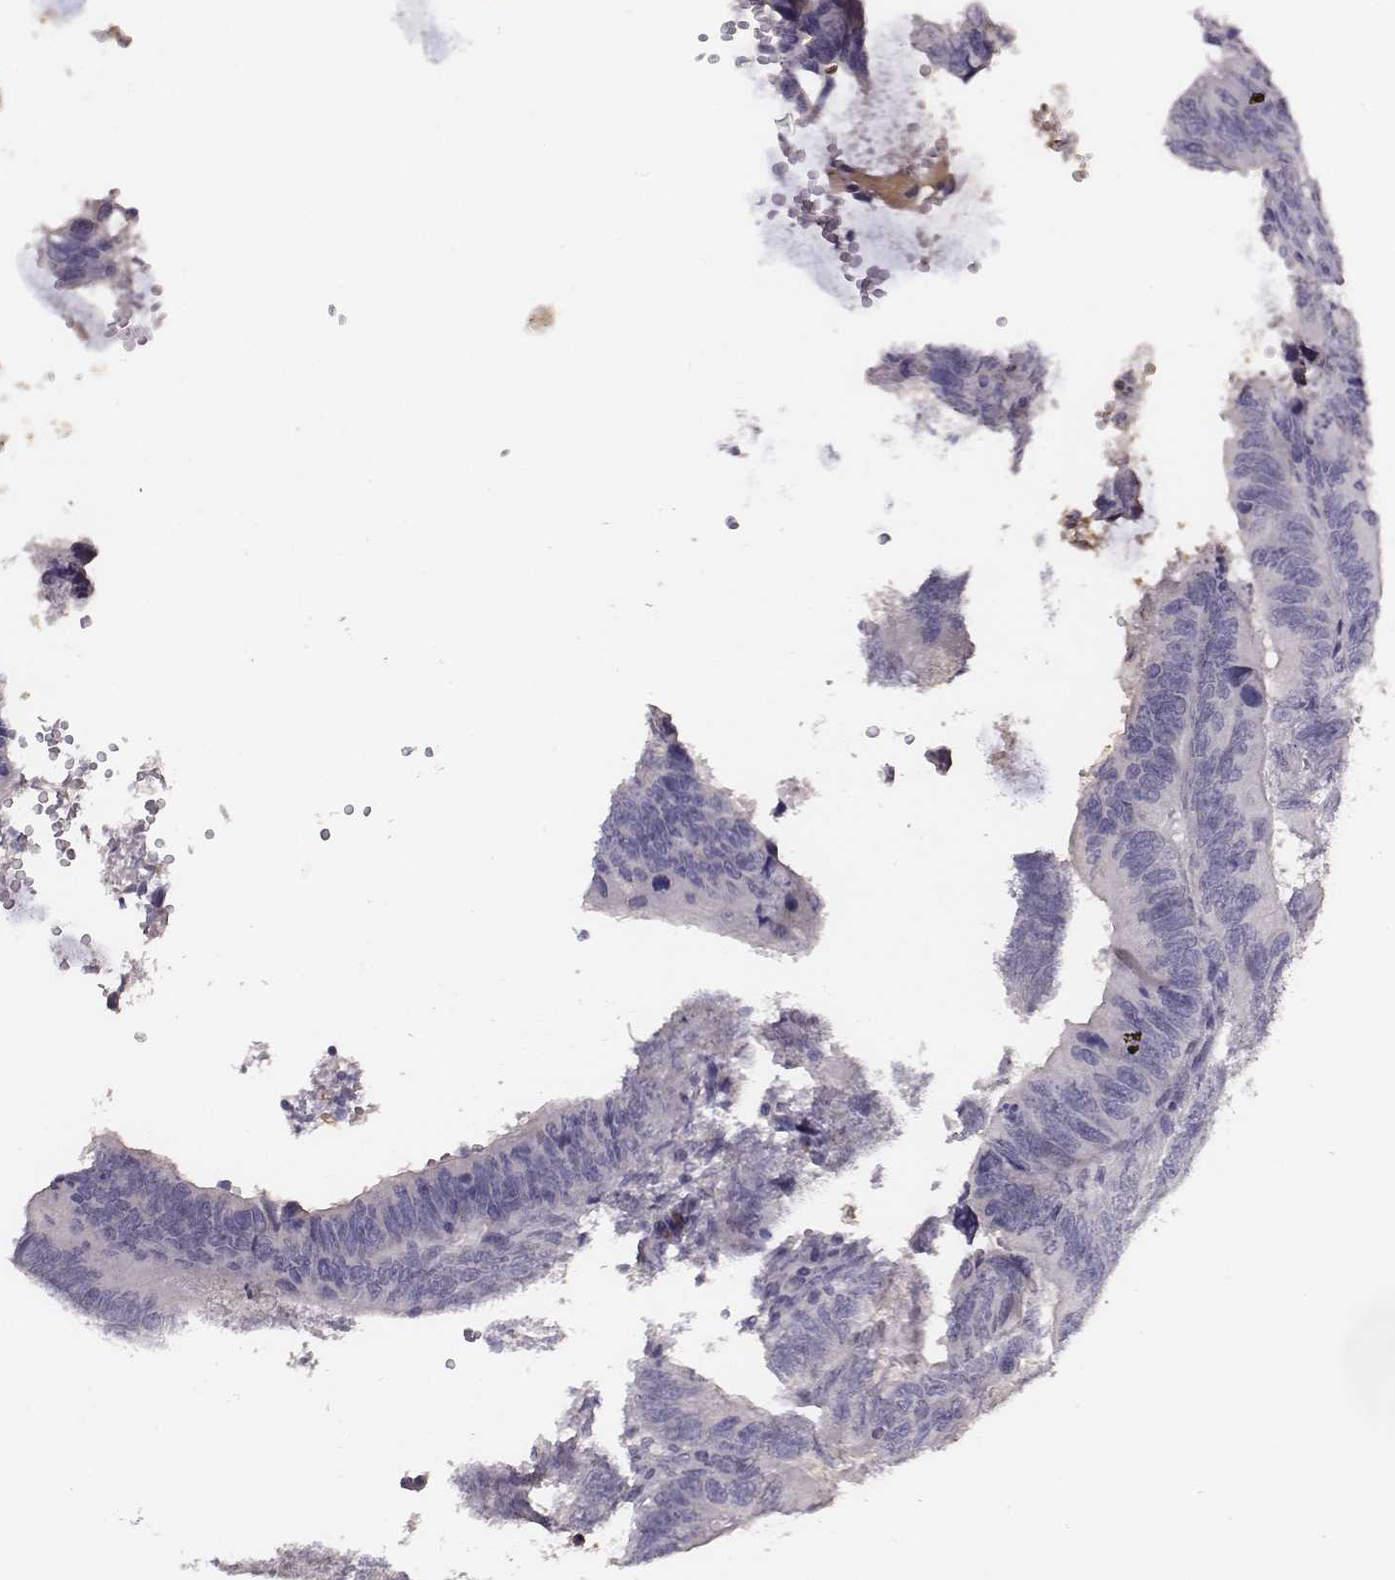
{"staining": {"intensity": "negative", "quantity": "none", "location": "none"}, "tissue": "colorectal cancer", "cell_type": "Tumor cells", "image_type": "cancer", "snomed": [{"axis": "morphology", "description": "Adenocarcinoma, NOS"}, {"axis": "topography", "description": "Colon"}], "caption": "High power microscopy image of an immunohistochemistry image of colorectal cancer (adenocarcinoma), revealing no significant expression in tumor cells.", "gene": "SLC22A6", "patient": {"sex": "female", "age": 82}}